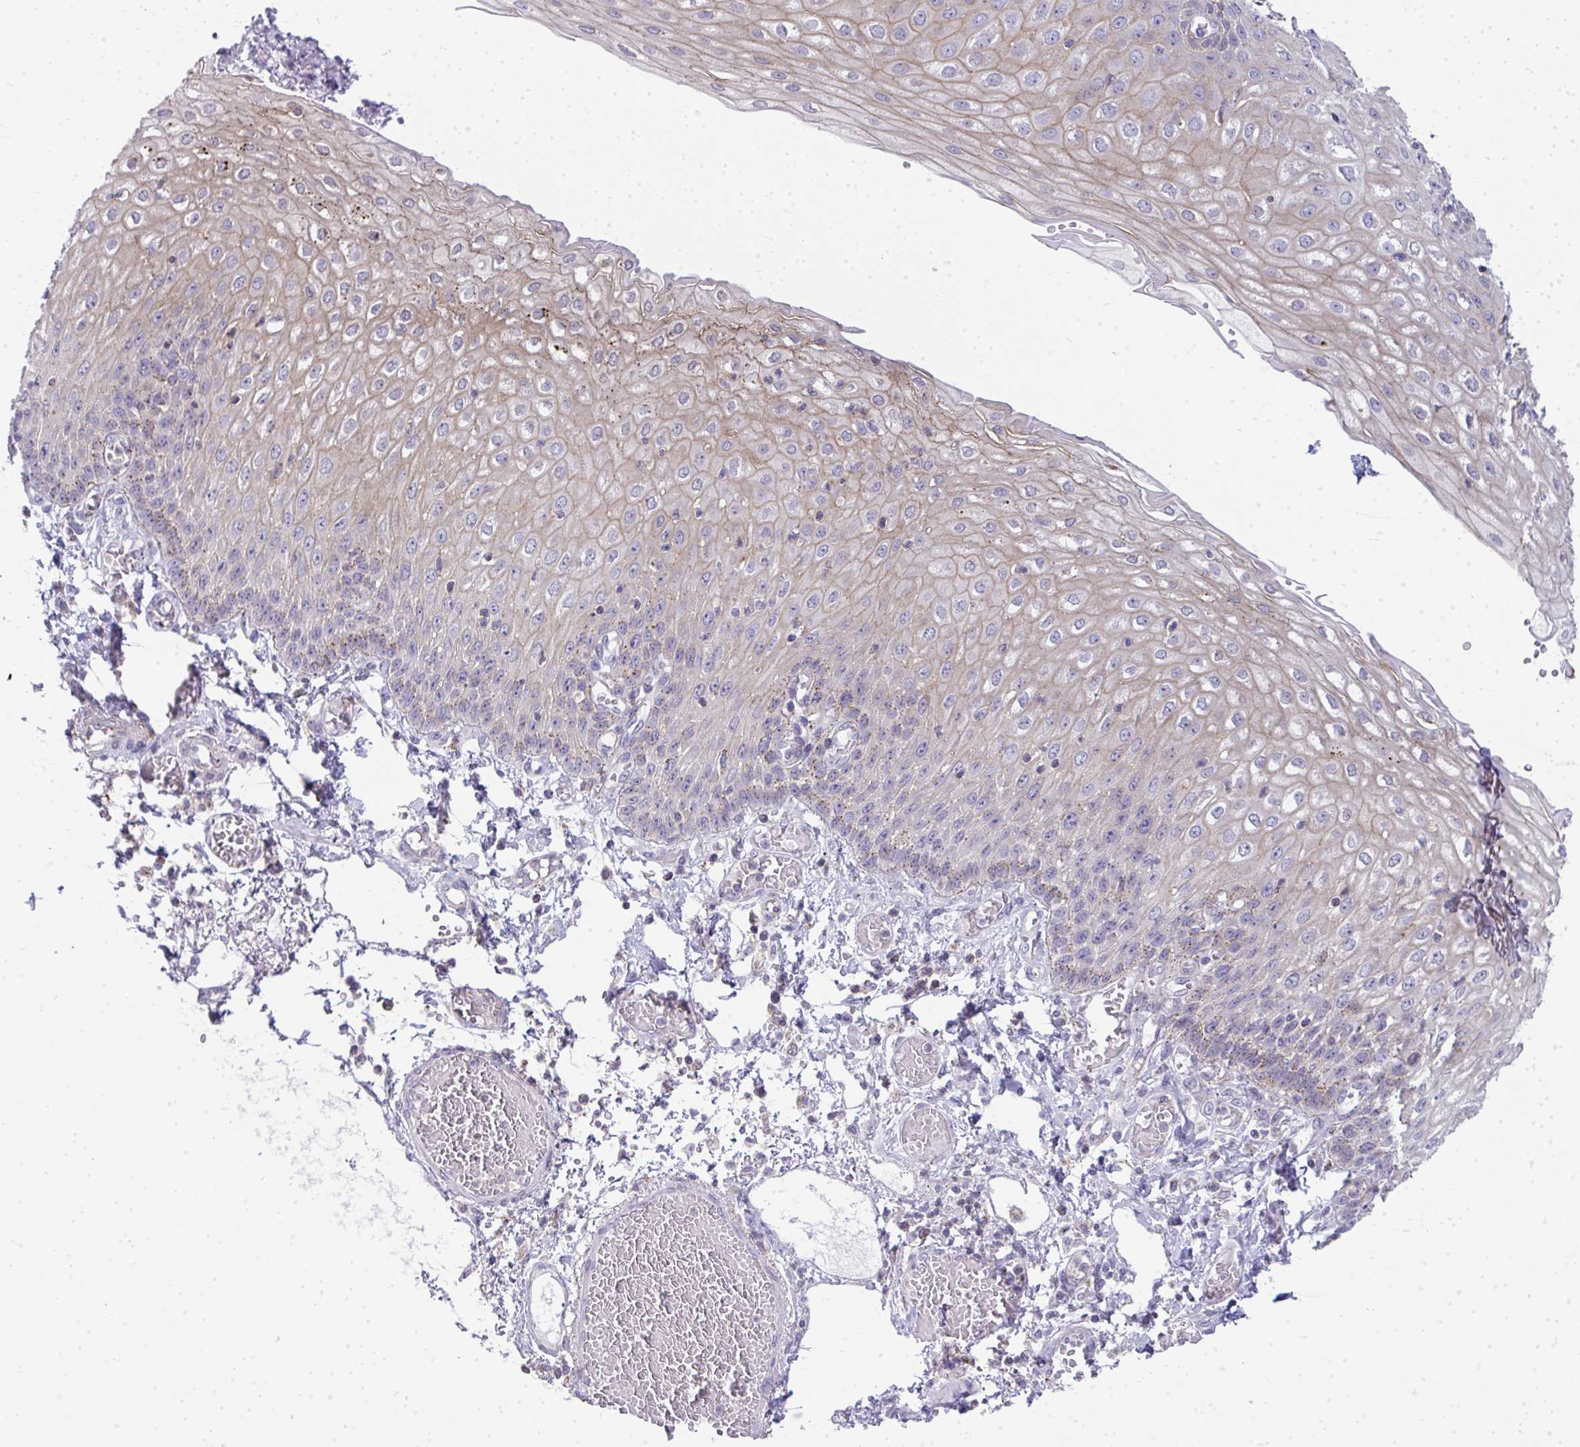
{"staining": {"intensity": "weak", "quantity": "<25%", "location": "cytoplasmic/membranous"}, "tissue": "esophagus", "cell_type": "Squamous epithelial cells", "image_type": "normal", "snomed": [{"axis": "morphology", "description": "Normal tissue, NOS"}, {"axis": "morphology", "description": "Adenocarcinoma, NOS"}, {"axis": "topography", "description": "Esophagus"}], "caption": "Immunohistochemistry of unremarkable human esophagus reveals no expression in squamous epithelial cells. (DAB (3,3'-diaminobenzidine) IHC, high magnification).", "gene": "VPS4B", "patient": {"sex": "male", "age": 81}}